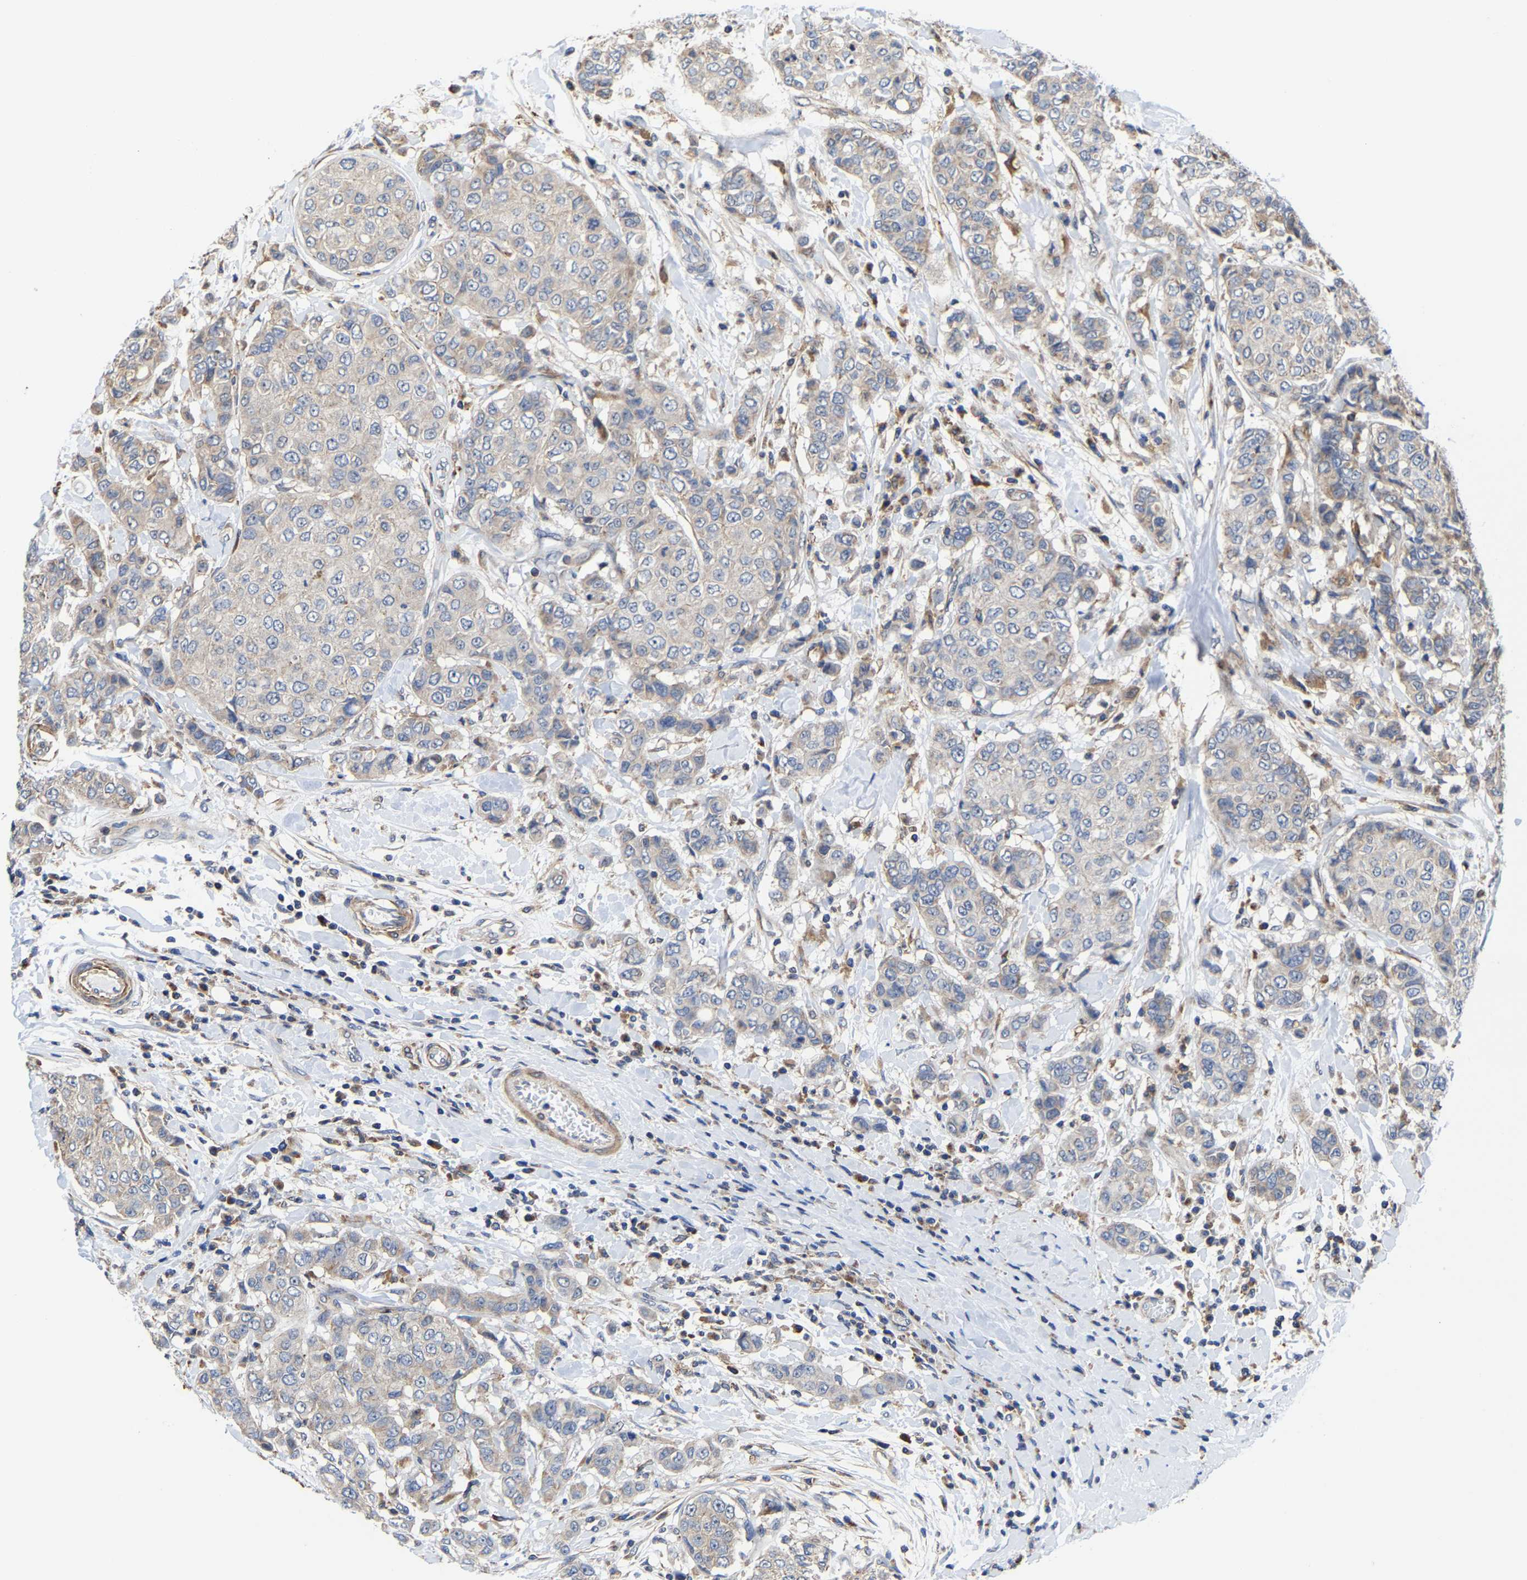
{"staining": {"intensity": "weak", "quantity": "<25%", "location": "cytoplasmic/membranous"}, "tissue": "breast cancer", "cell_type": "Tumor cells", "image_type": "cancer", "snomed": [{"axis": "morphology", "description": "Duct carcinoma"}, {"axis": "topography", "description": "Breast"}], "caption": "Tumor cells are negative for brown protein staining in infiltrating ductal carcinoma (breast).", "gene": "PFKFB3", "patient": {"sex": "female", "age": 27}}